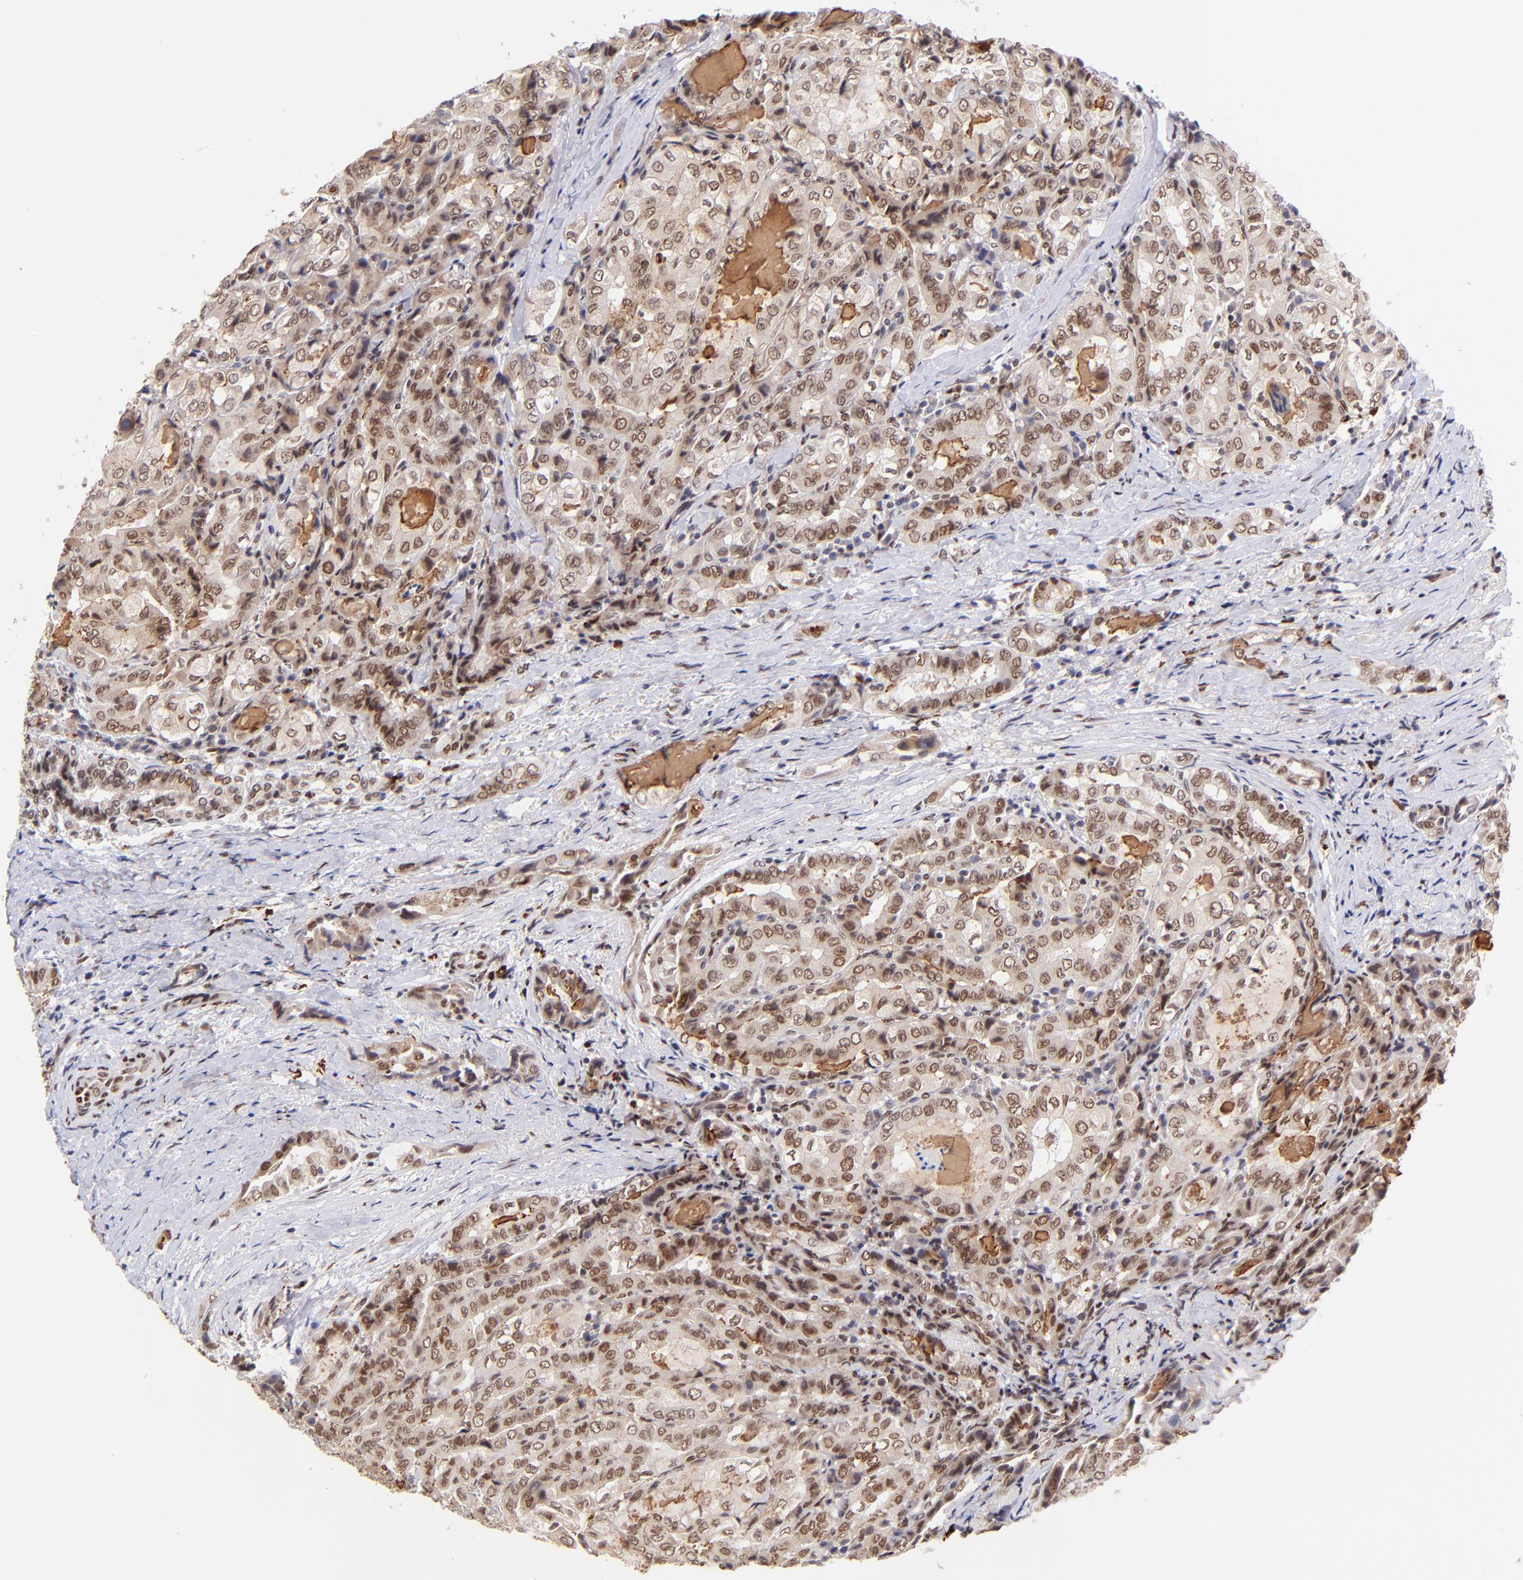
{"staining": {"intensity": "moderate", "quantity": ">75%", "location": "nuclear"}, "tissue": "thyroid cancer", "cell_type": "Tumor cells", "image_type": "cancer", "snomed": [{"axis": "morphology", "description": "Papillary adenocarcinoma, NOS"}, {"axis": "topography", "description": "Thyroid gland"}], "caption": "Thyroid cancer (papillary adenocarcinoma) was stained to show a protein in brown. There is medium levels of moderate nuclear expression in about >75% of tumor cells. (DAB IHC, brown staining for protein, blue staining for nuclei).", "gene": "MIDEAS", "patient": {"sex": "female", "age": 71}}